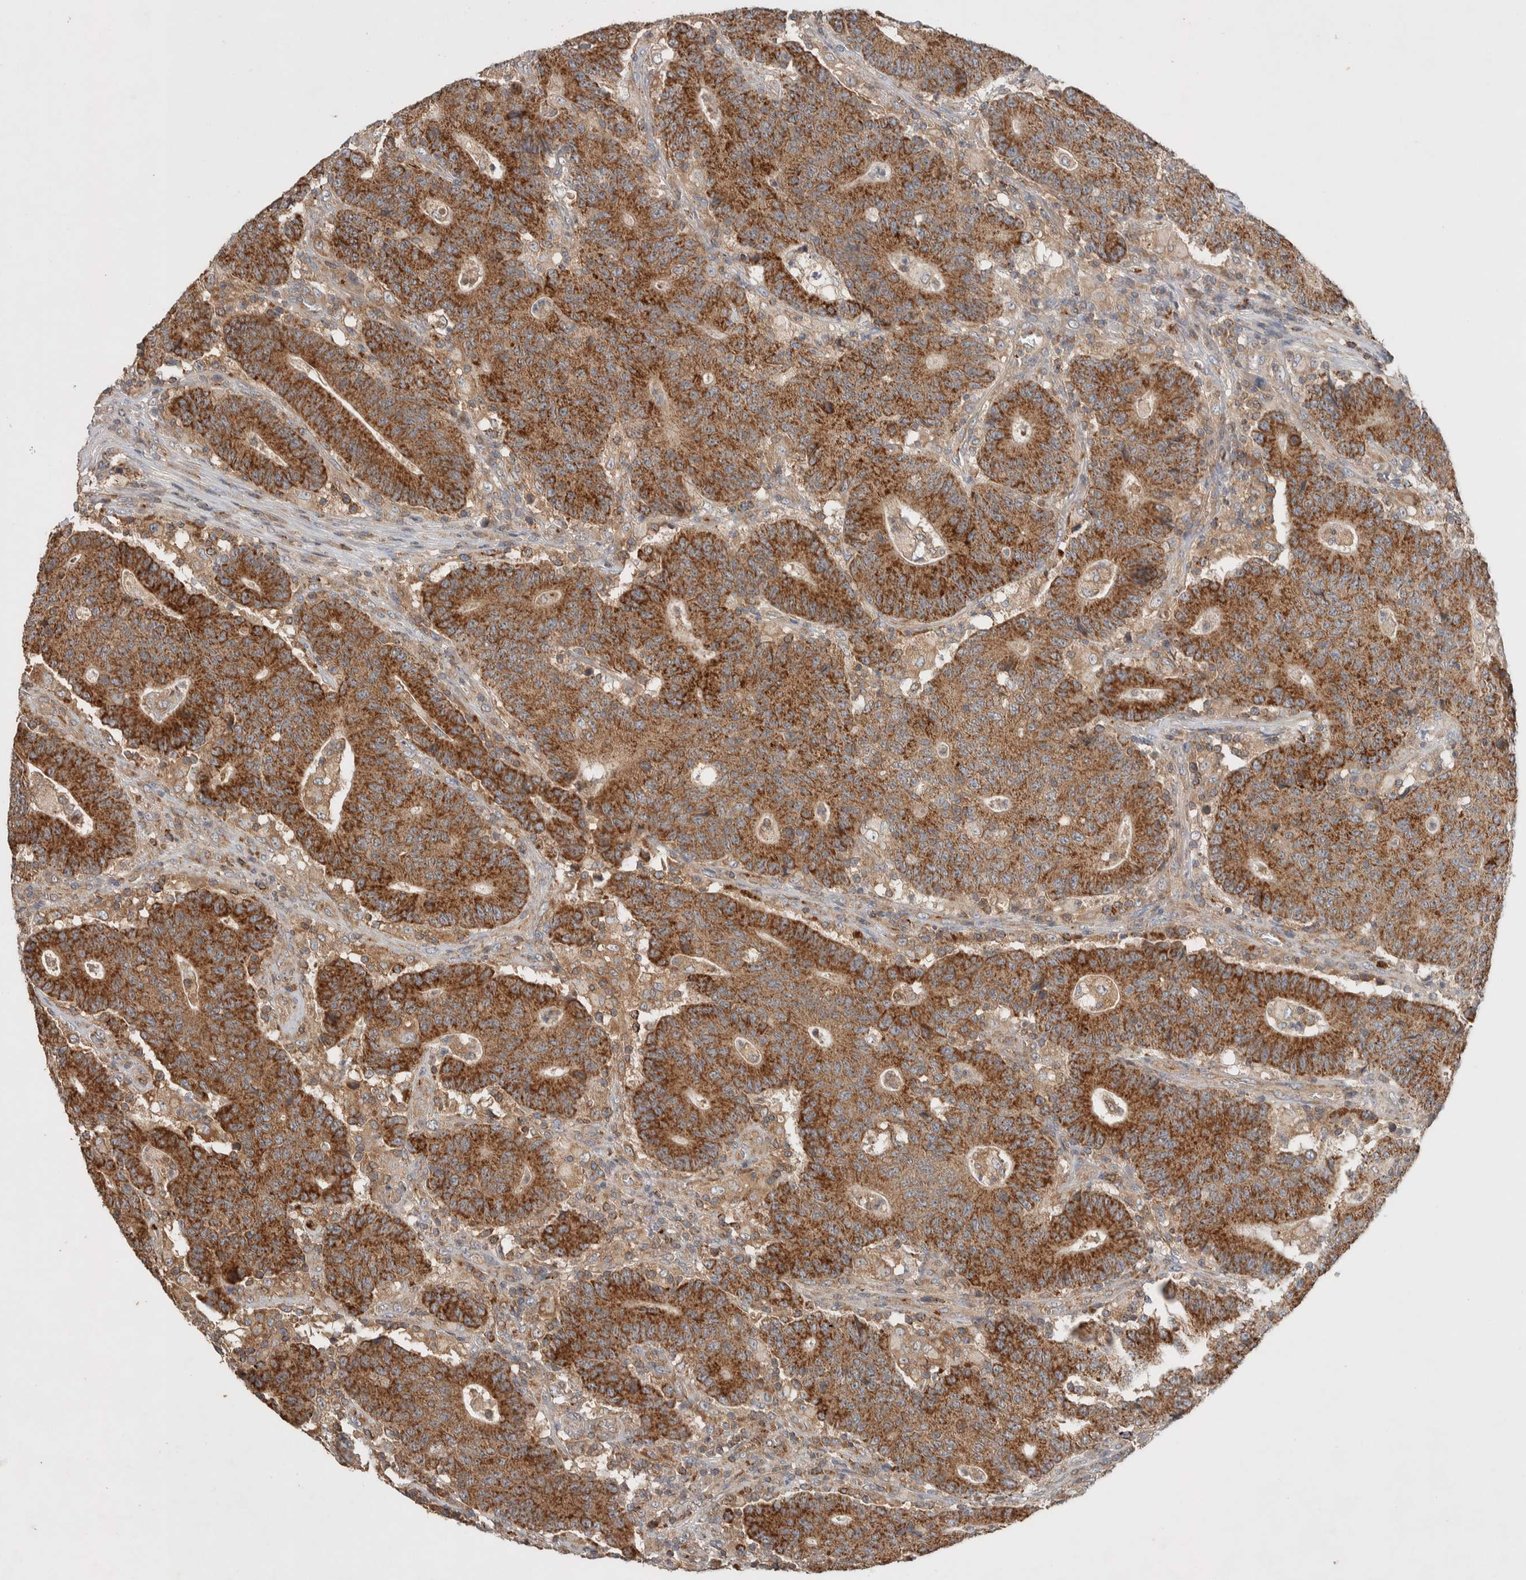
{"staining": {"intensity": "strong", "quantity": ">75%", "location": "cytoplasmic/membranous"}, "tissue": "colorectal cancer", "cell_type": "Tumor cells", "image_type": "cancer", "snomed": [{"axis": "morphology", "description": "Normal tissue, NOS"}, {"axis": "morphology", "description": "Adenocarcinoma, NOS"}, {"axis": "topography", "description": "Colon"}], "caption": "Protein expression by immunohistochemistry displays strong cytoplasmic/membranous staining in approximately >75% of tumor cells in adenocarcinoma (colorectal). Nuclei are stained in blue.", "gene": "DEPTOR", "patient": {"sex": "female", "age": 75}}